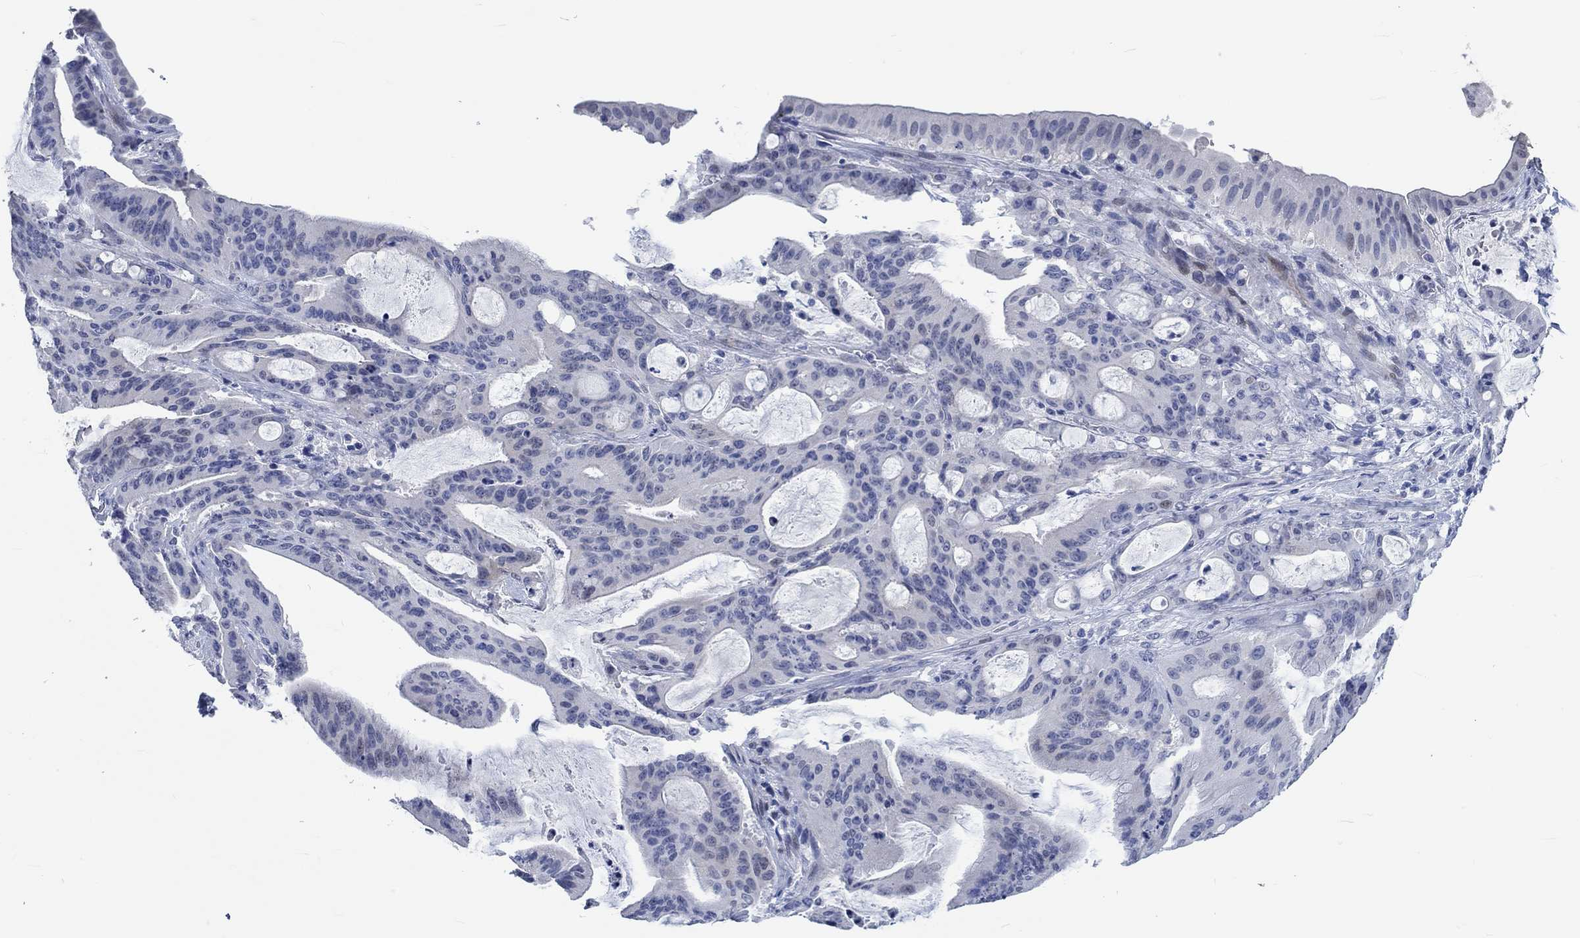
{"staining": {"intensity": "negative", "quantity": "none", "location": "none"}, "tissue": "liver cancer", "cell_type": "Tumor cells", "image_type": "cancer", "snomed": [{"axis": "morphology", "description": "Cholangiocarcinoma"}, {"axis": "topography", "description": "Liver"}], "caption": "Tumor cells are negative for brown protein staining in liver cholangiocarcinoma.", "gene": "C4orf47", "patient": {"sex": "female", "age": 73}}